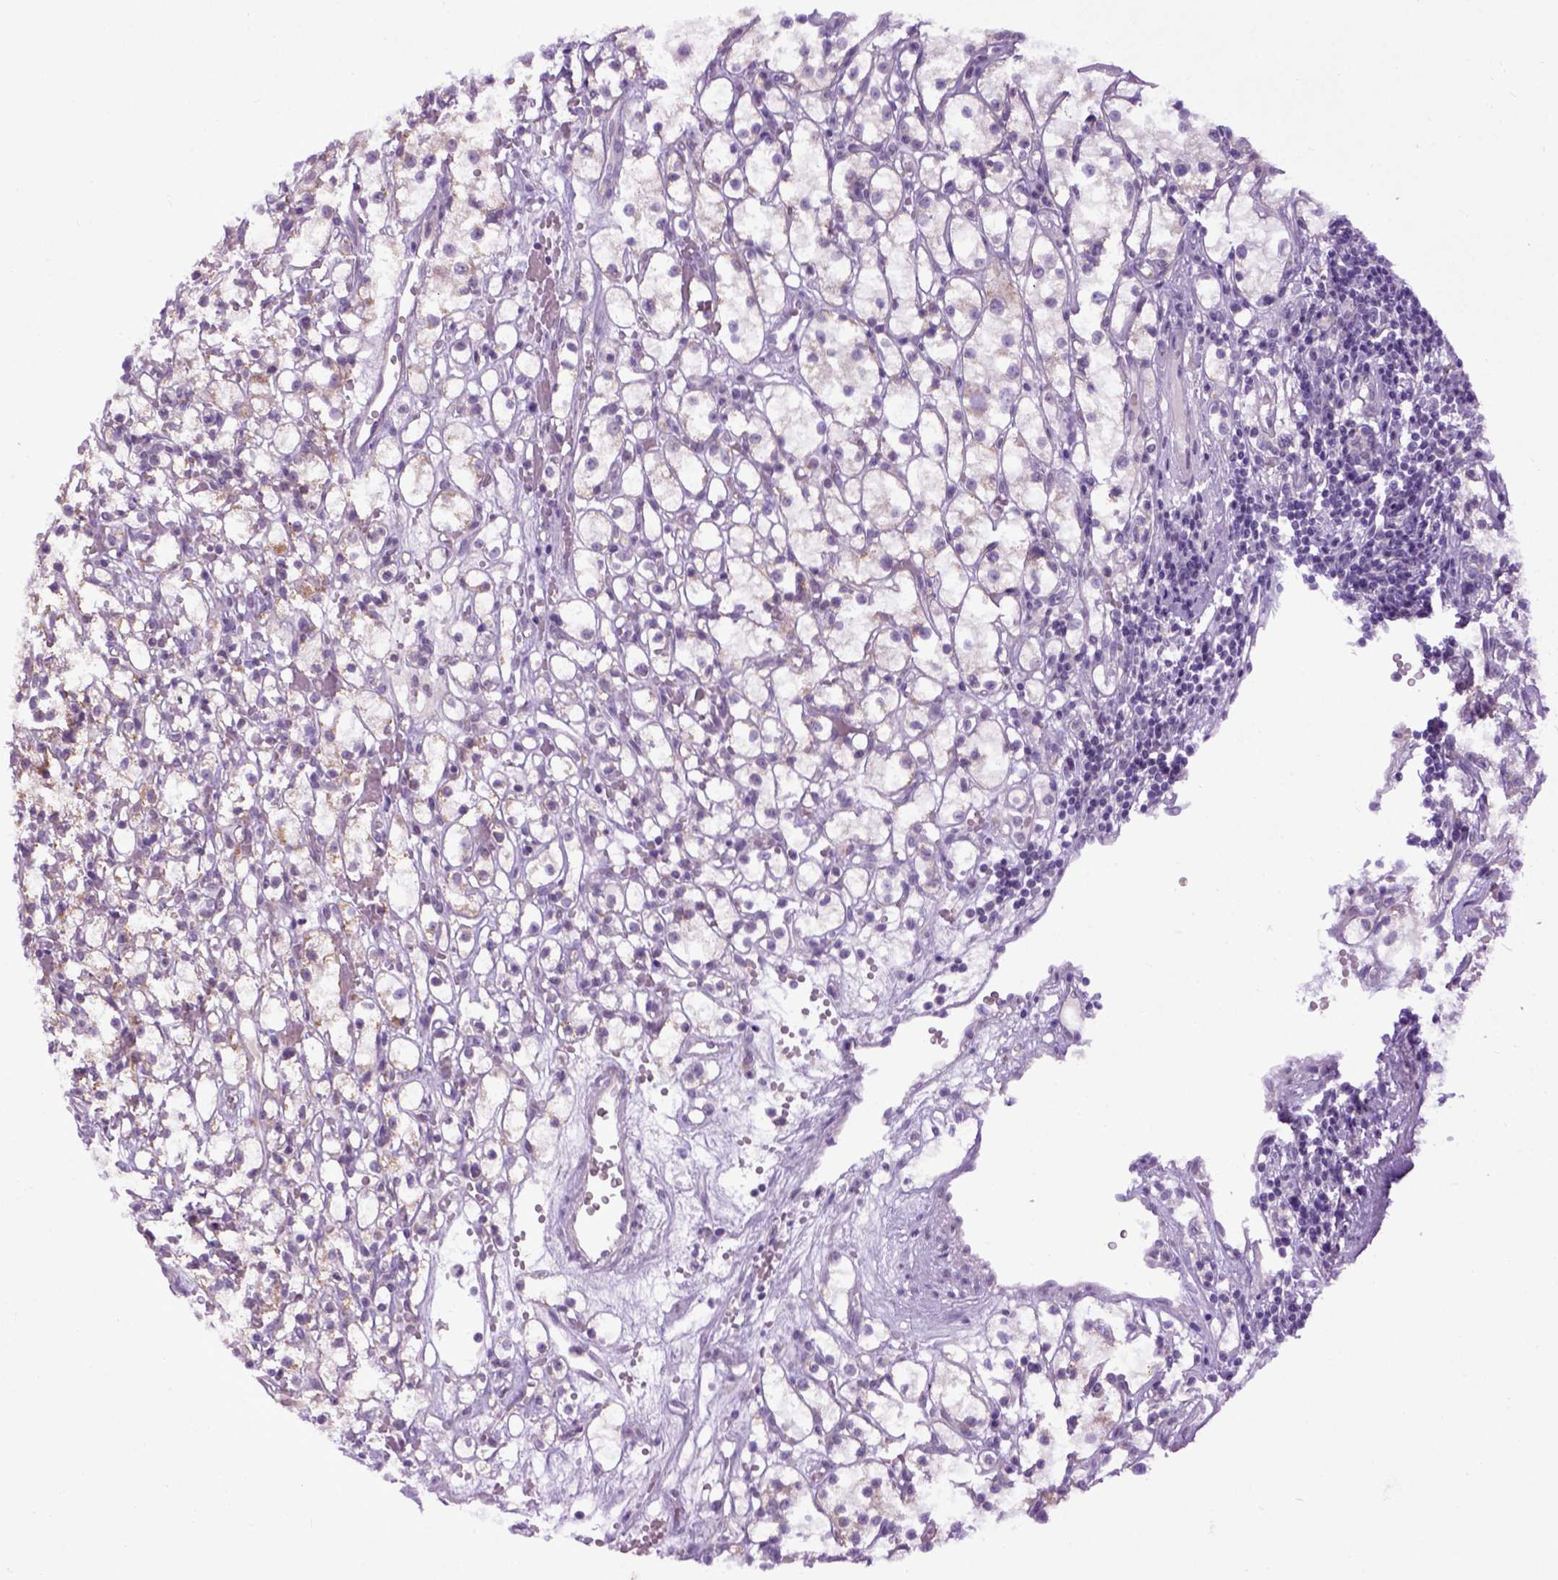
{"staining": {"intensity": "negative", "quantity": "none", "location": "none"}, "tissue": "renal cancer", "cell_type": "Tumor cells", "image_type": "cancer", "snomed": [{"axis": "morphology", "description": "Adenocarcinoma, NOS"}, {"axis": "topography", "description": "Kidney"}], "caption": "This is an immunohistochemistry micrograph of renal cancer (adenocarcinoma). There is no staining in tumor cells.", "gene": "EMILIN3", "patient": {"sex": "female", "age": 59}}